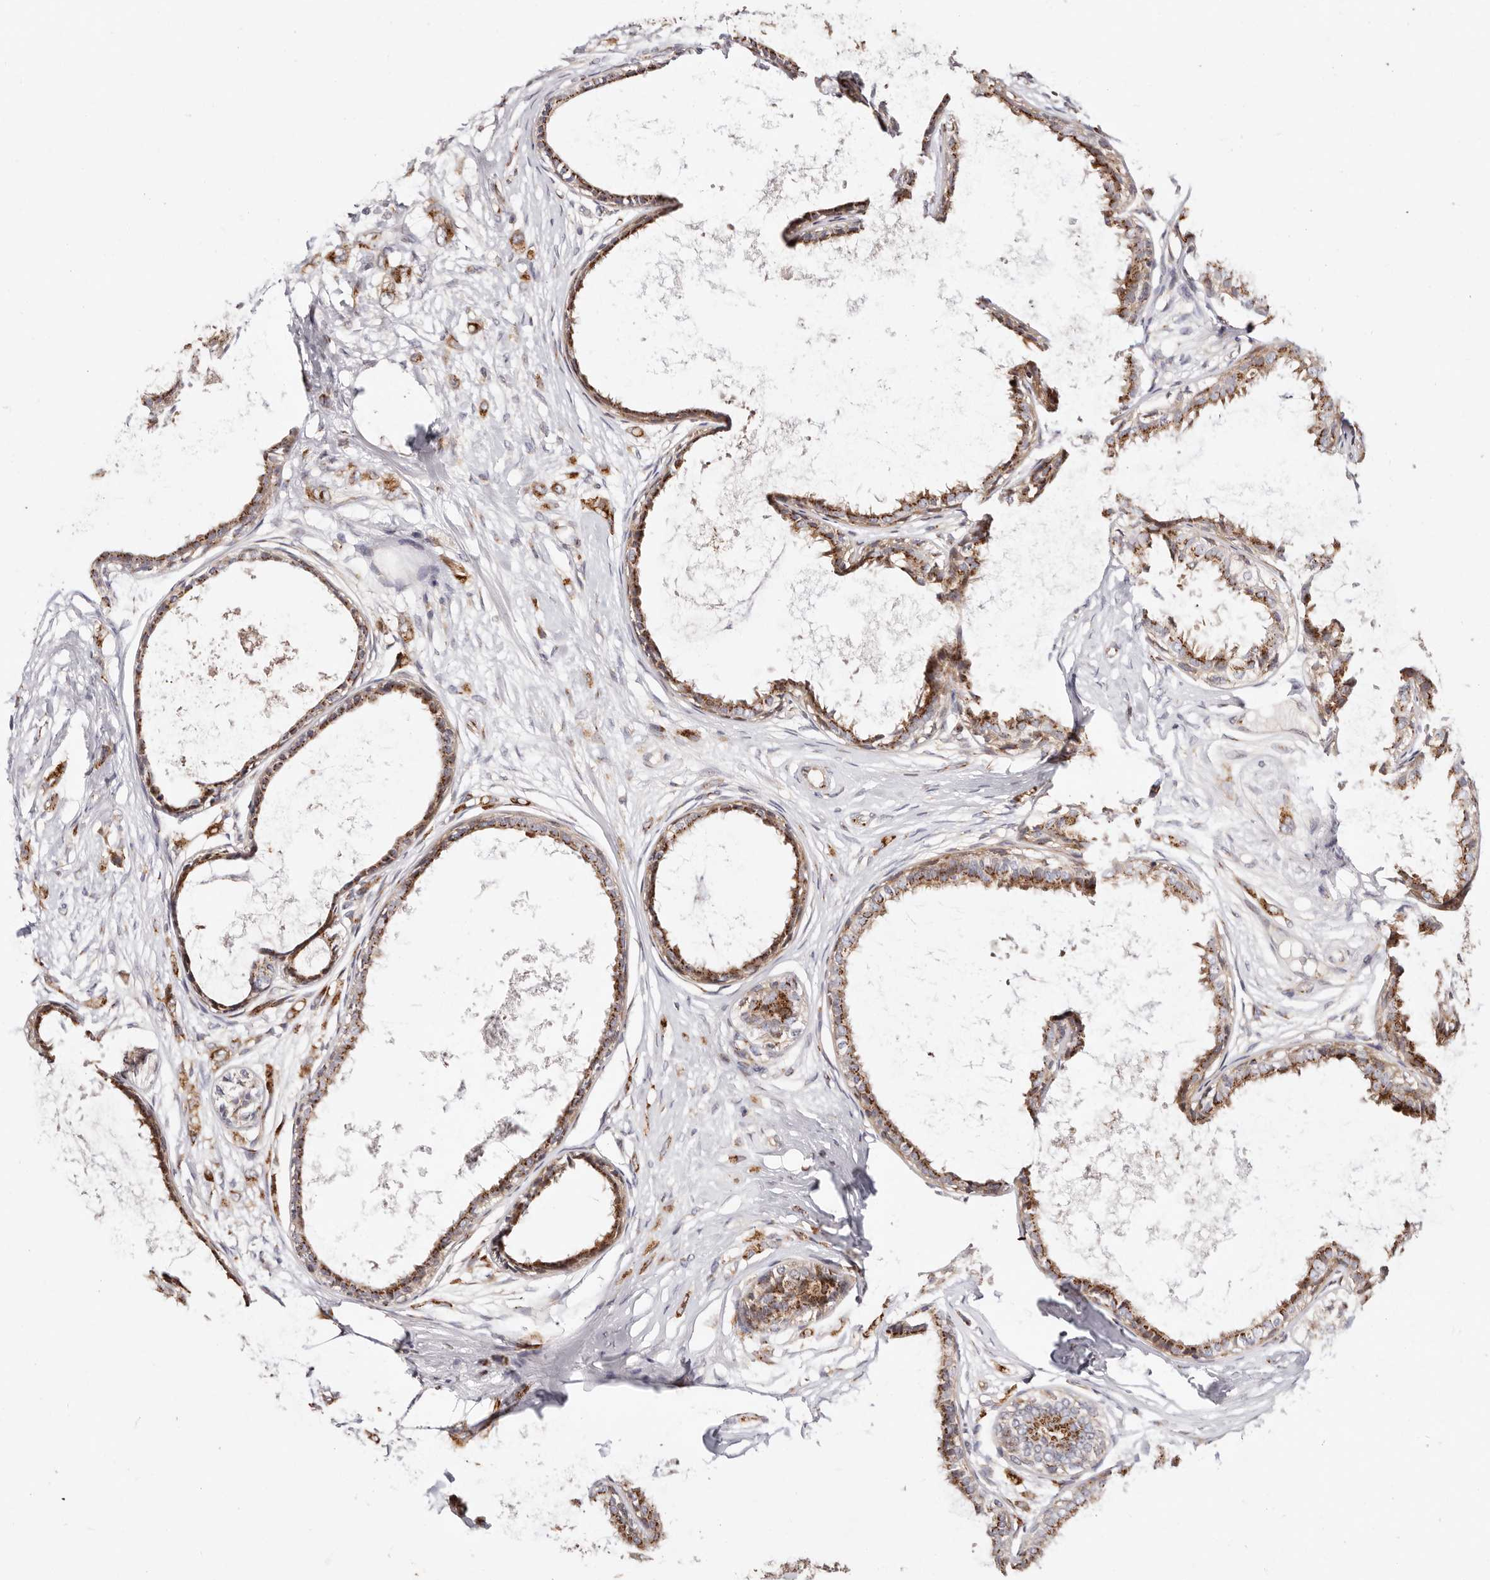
{"staining": {"intensity": "moderate", "quantity": ">75%", "location": "cytoplasmic/membranous"}, "tissue": "breast cancer", "cell_type": "Tumor cells", "image_type": "cancer", "snomed": [{"axis": "morphology", "description": "Normal tissue, NOS"}, {"axis": "morphology", "description": "Lobular carcinoma"}, {"axis": "topography", "description": "Breast"}], "caption": "The immunohistochemical stain labels moderate cytoplasmic/membranous positivity in tumor cells of breast cancer (lobular carcinoma) tissue. Using DAB (3,3'-diaminobenzidine) (brown) and hematoxylin (blue) stains, captured at high magnification using brightfield microscopy.", "gene": "MAPK6", "patient": {"sex": "female", "age": 47}}